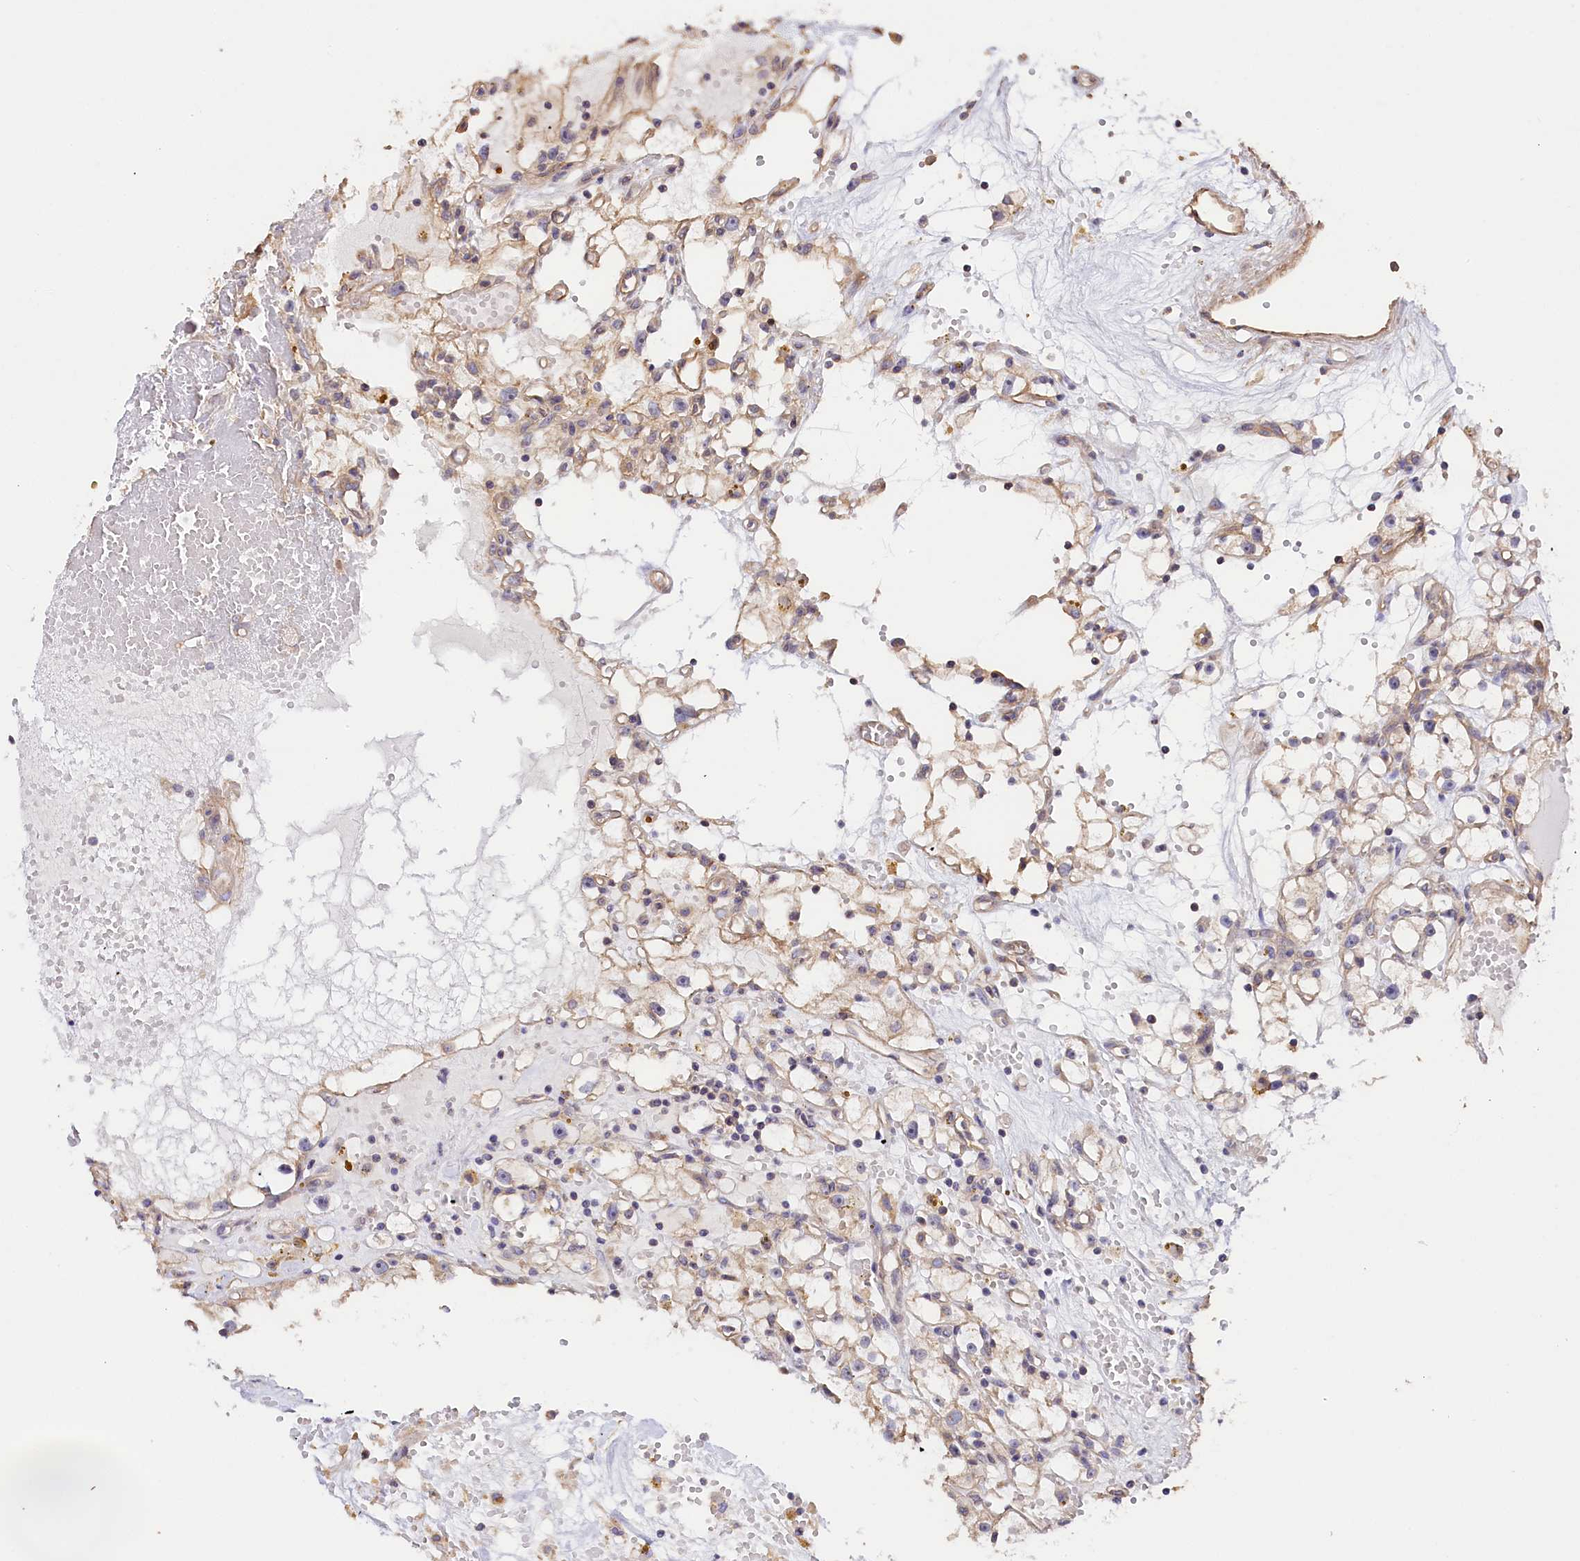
{"staining": {"intensity": "weak", "quantity": "<25%", "location": "cytoplasmic/membranous"}, "tissue": "renal cancer", "cell_type": "Tumor cells", "image_type": "cancer", "snomed": [{"axis": "morphology", "description": "Adenocarcinoma, NOS"}, {"axis": "topography", "description": "Kidney"}], "caption": "IHC histopathology image of neoplastic tissue: renal cancer (adenocarcinoma) stained with DAB shows no significant protein positivity in tumor cells. The staining was performed using DAB (3,3'-diaminobenzidine) to visualize the protein expression in brown, while the nuclei were stained in blue with hematoxylin (Magnification: 20x).", "gene": "KATNB1", "patient": {"sex": "male", "age": 56}}